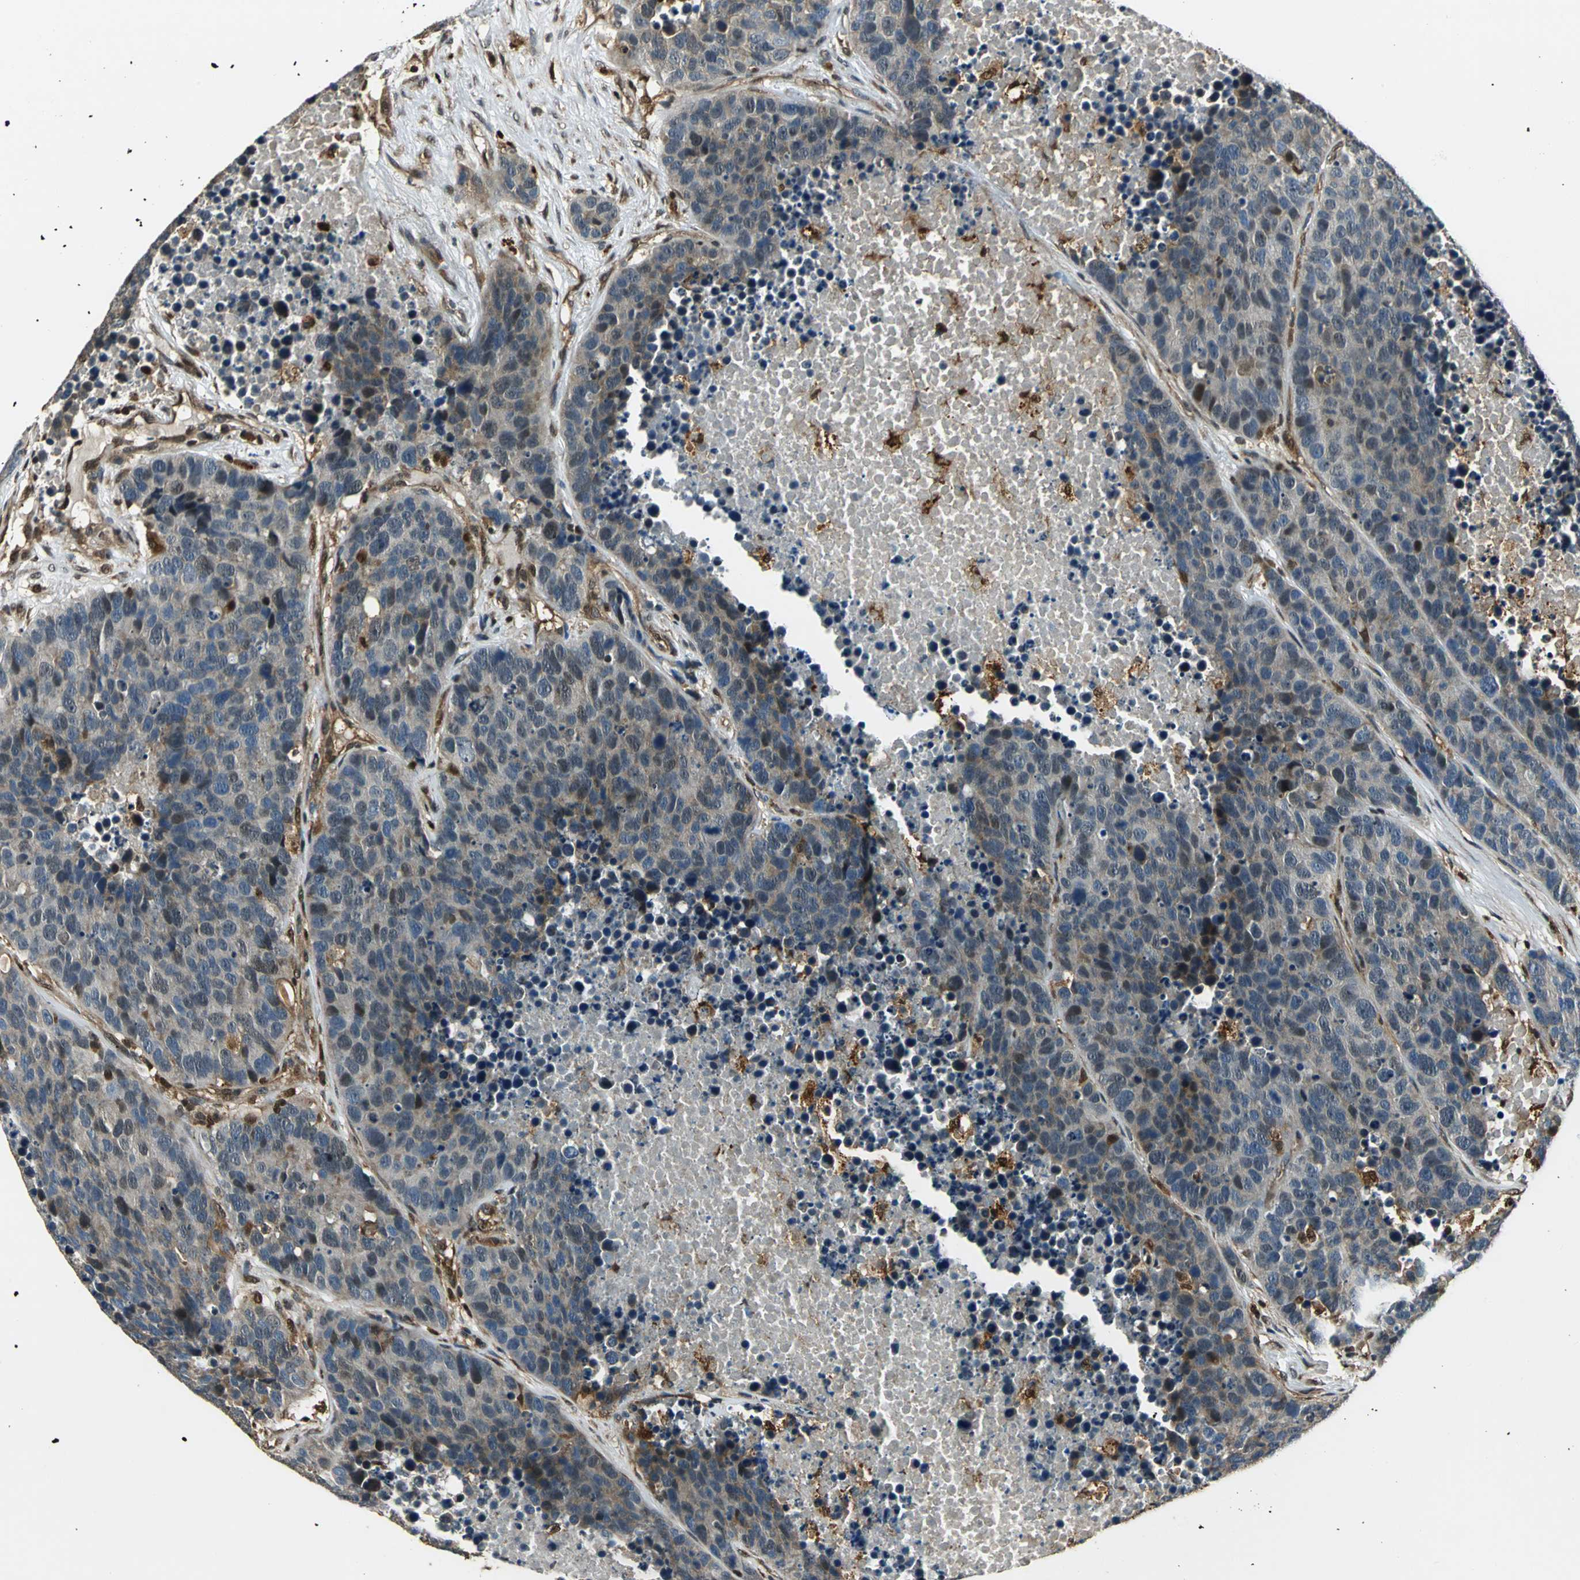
{"staining": {"intensity": "weak", "quantity": "25%-75%", "location": "cytoplasmic/membranous"}, "tissue": "carcinoid", "cell_type": "Tumor cells", "image_type": "cancer", "snomed": [{"axis": "morphology", "description": "Carcinoid, malignant, NOS"}, {"axis": "topography", "description": "Lung"}], "caption": "IHC (DAB (3,3'-diaminobenzidine)) staining of human malignant carcinoid shows weak cytoplasmic/membranous protein staining in about 25%-75% of tumor cells.", "gene": "PPP1R13L", "patient": {"sex": "male", "age": 60}}